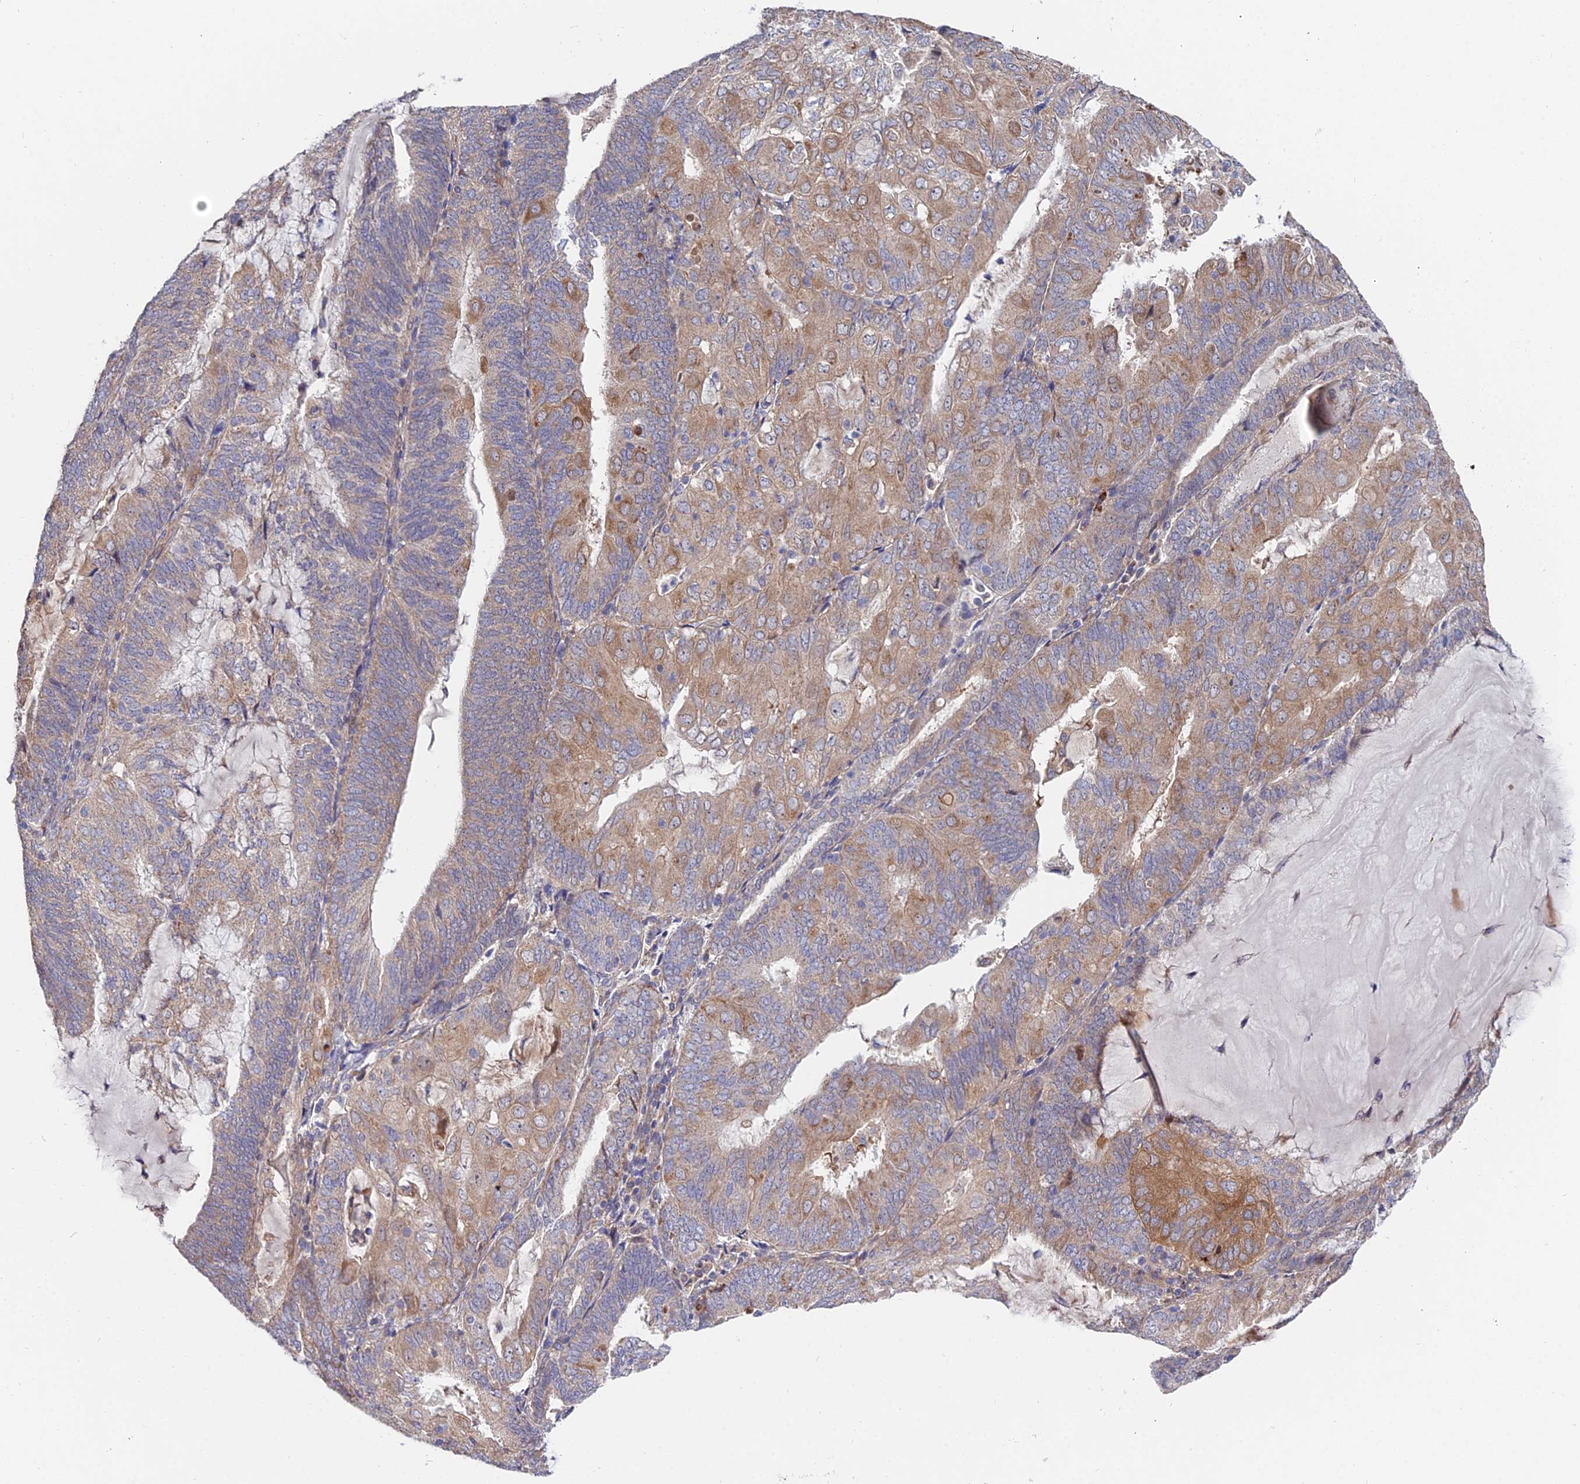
{"staining": {"intensity": "moderate", "quantity": "25%-75%", "location": "cytoplasmic/membranous"}, "tissue": "endometrial cancer", "cell_type": "Tumor cells", "image_type": "cancer", "snomed": [{"axis": "morphology", "description": "Adenocarcinoma, NOS"}, {"axis": "topography", "description": "Endometrium"}], "caption": "There is medium levels of moderate cytoplasmic/membranous staining in tumor cells of adenocarcinoma (endometrial), as demonstrated by immunohistochemical staining (brown color).", "gene": "CDC37L1", "patient": {"sex": "female", "age": 81}}